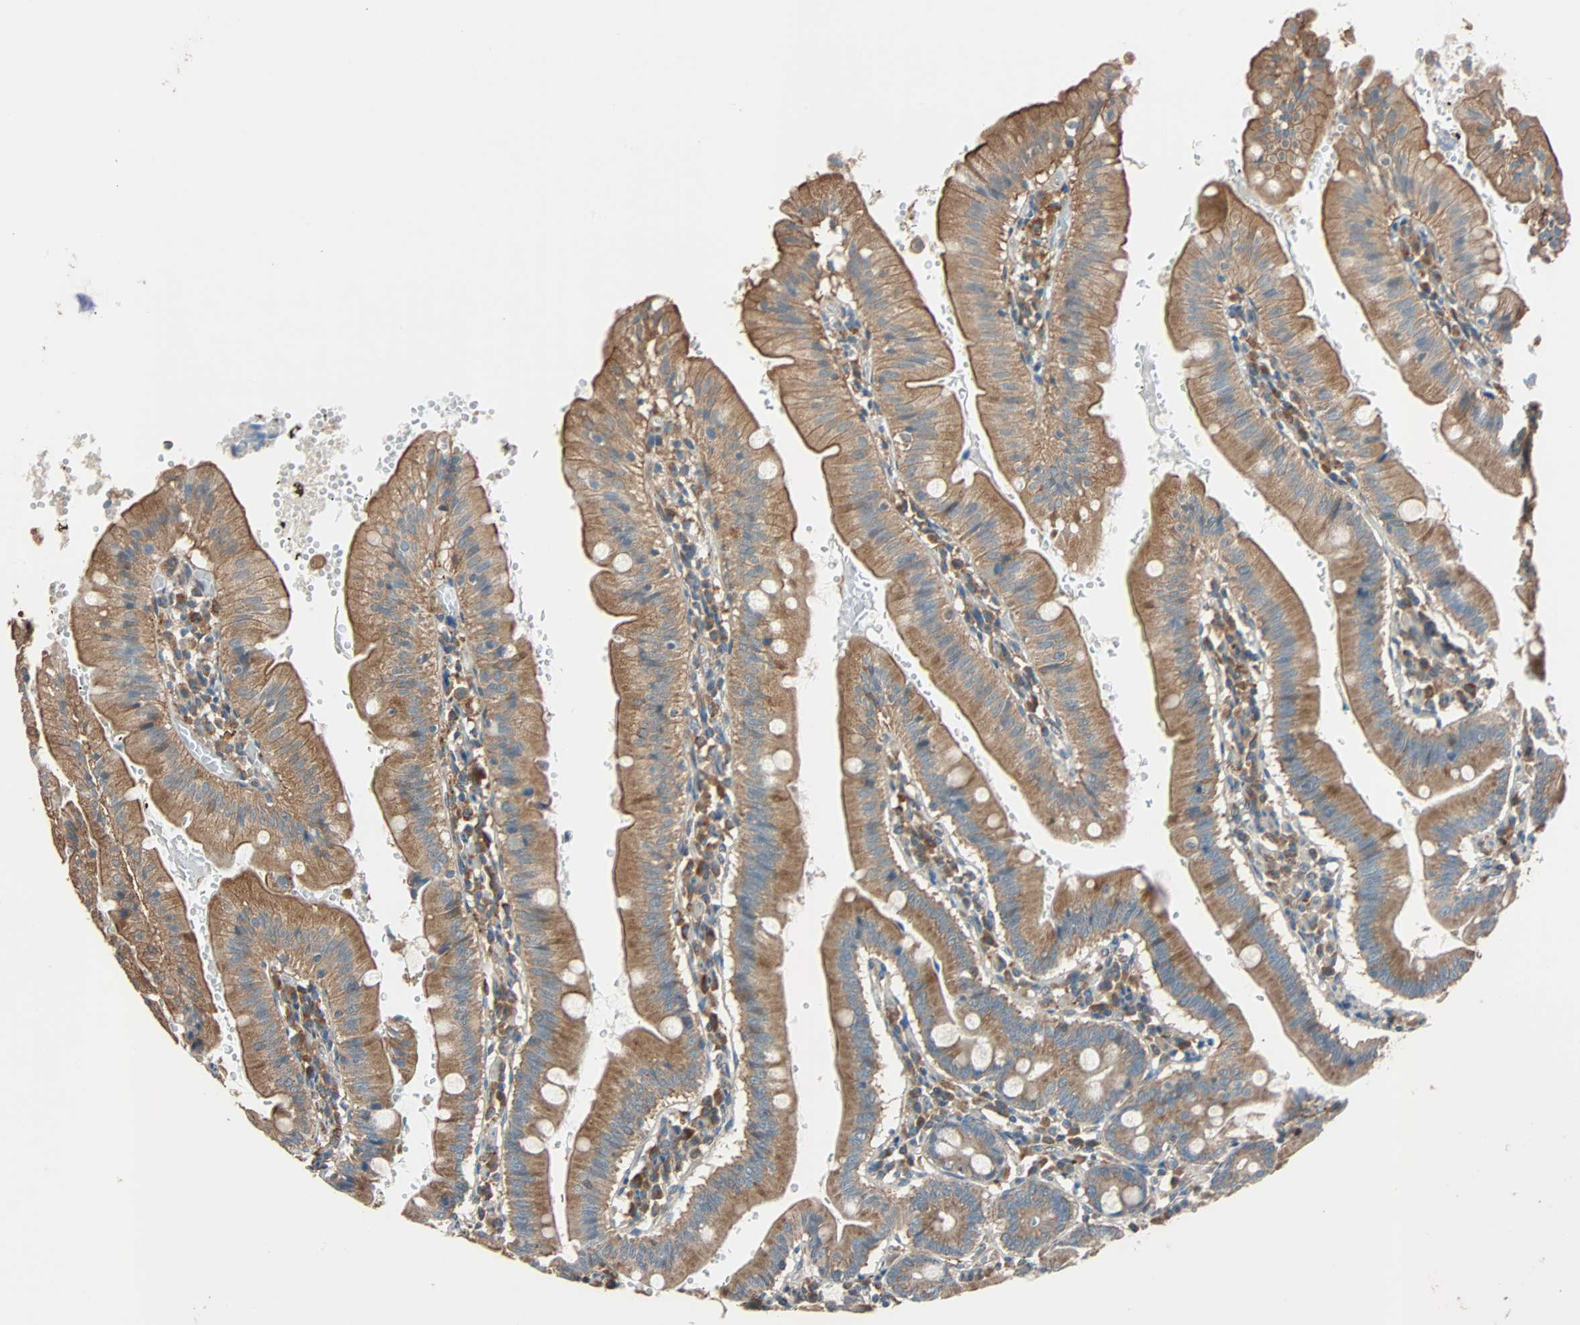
{"staining": {"intensity": "moderate", "quantity": ">75%", "location": "cytoplasmic/membranous"}, "tissue": "small intestine", "cell_type": "Glandular cells", "image_type": "normal", "snomed": [{"axis": "morphology", "description": "Normal tissue, NOS"}, {"axis": "topography", "description": "Small intestine"}], "caption": "Glandular cells demonstrate medium levels of moderate cytoplasmic/membranous expression in about >75% of cells in normal human small intestine.", "gene": "PHYH", "patient": {"sex": "male", "age": 71}}